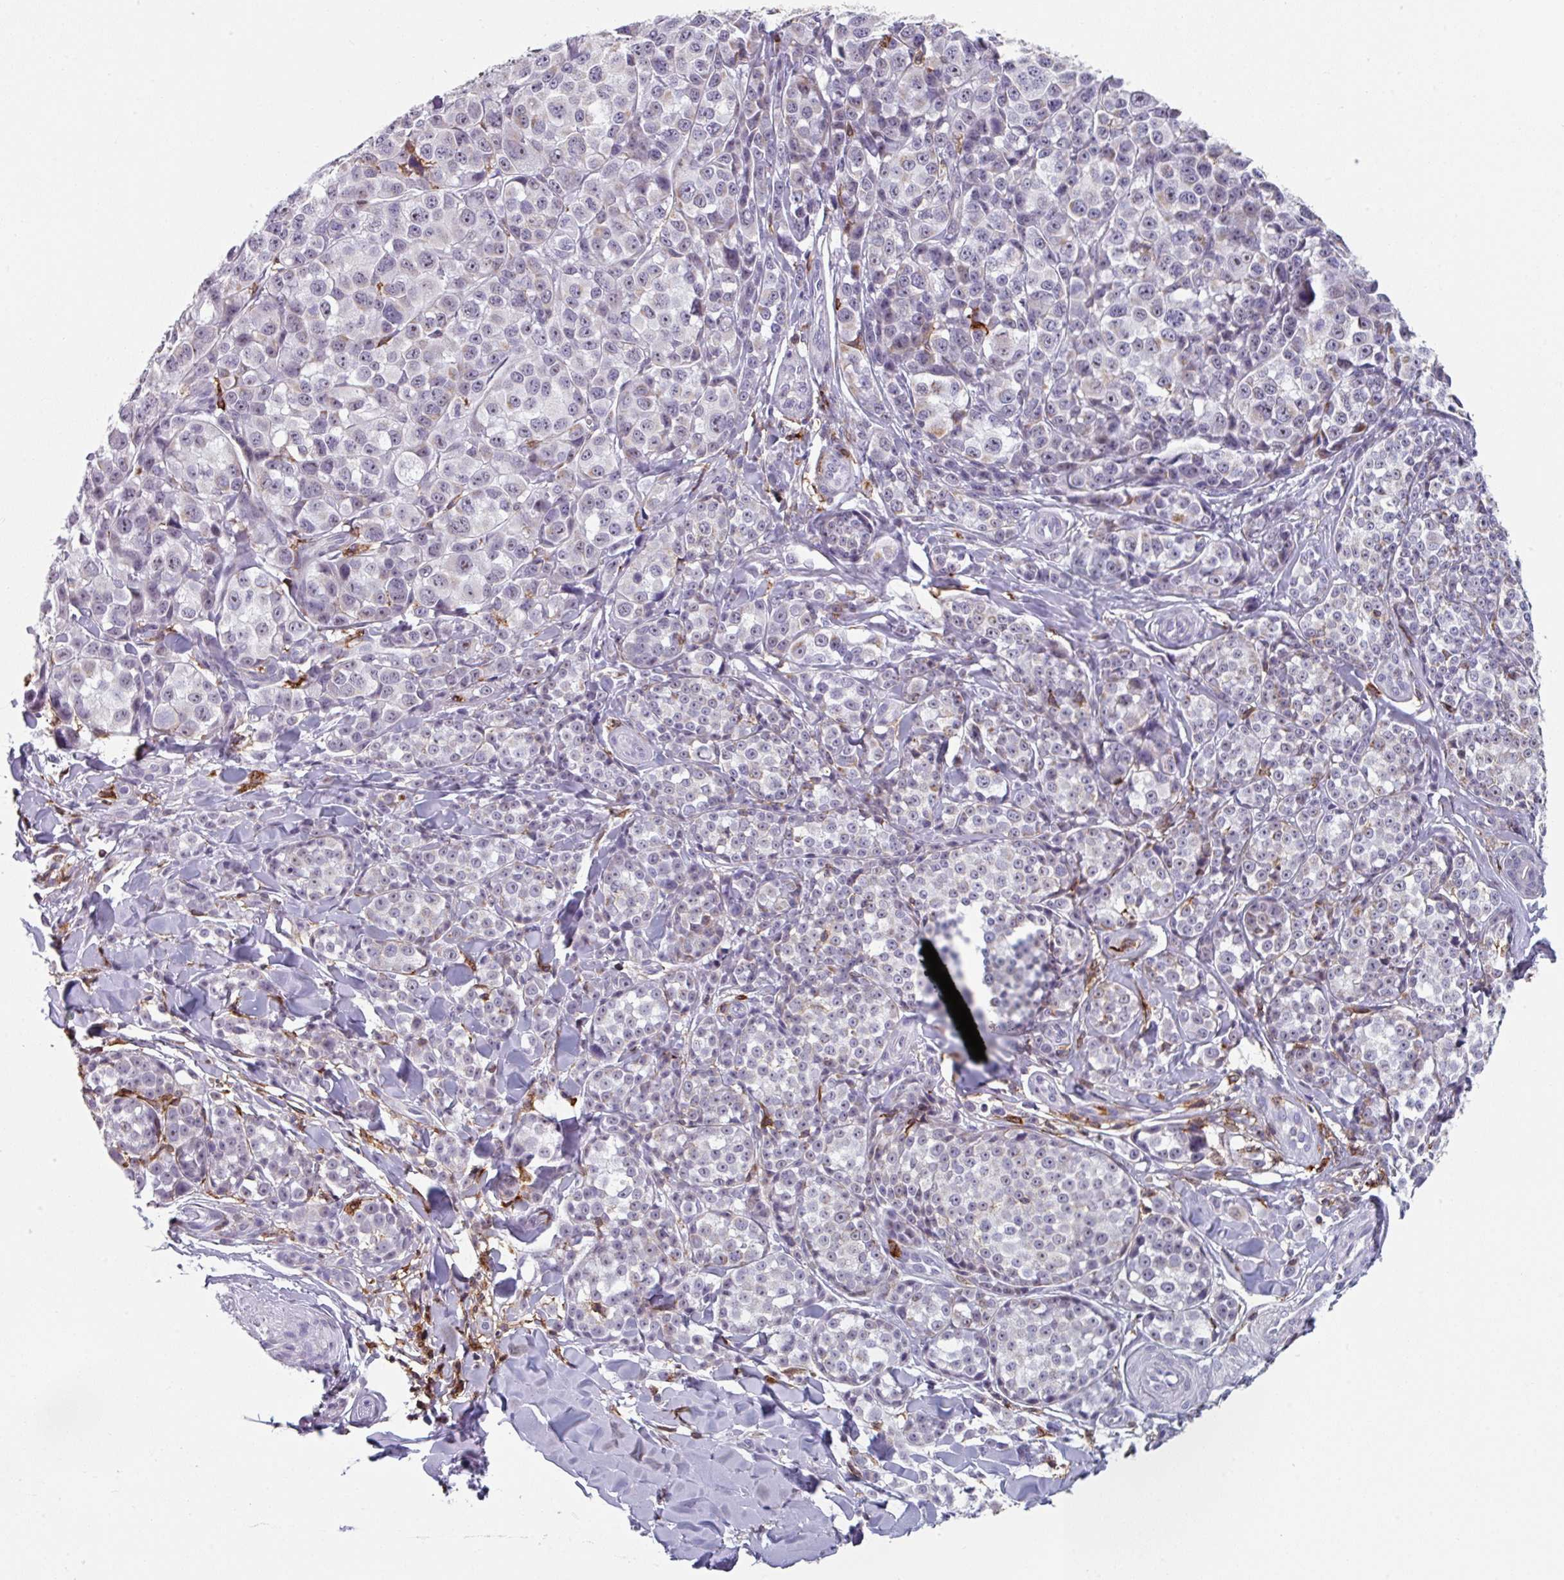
{"staining": {"intensity": "negative", "quantity": "none", "location": "none"}, "tissue": "melanoma", "cell_type": "Tumor cells", "image_type": "cancer", "snomed": [{"axis": "morphology", "description": "Malignant melanoma, NOS"}, {"axis": "topography", "description": "Skin"}], "caption": "This is an IHC micrograph of human melanoma. There is no positivity in tumor cells.", "gene": "EXOSC5", "patient": {"sex": "female", "age": 35}}